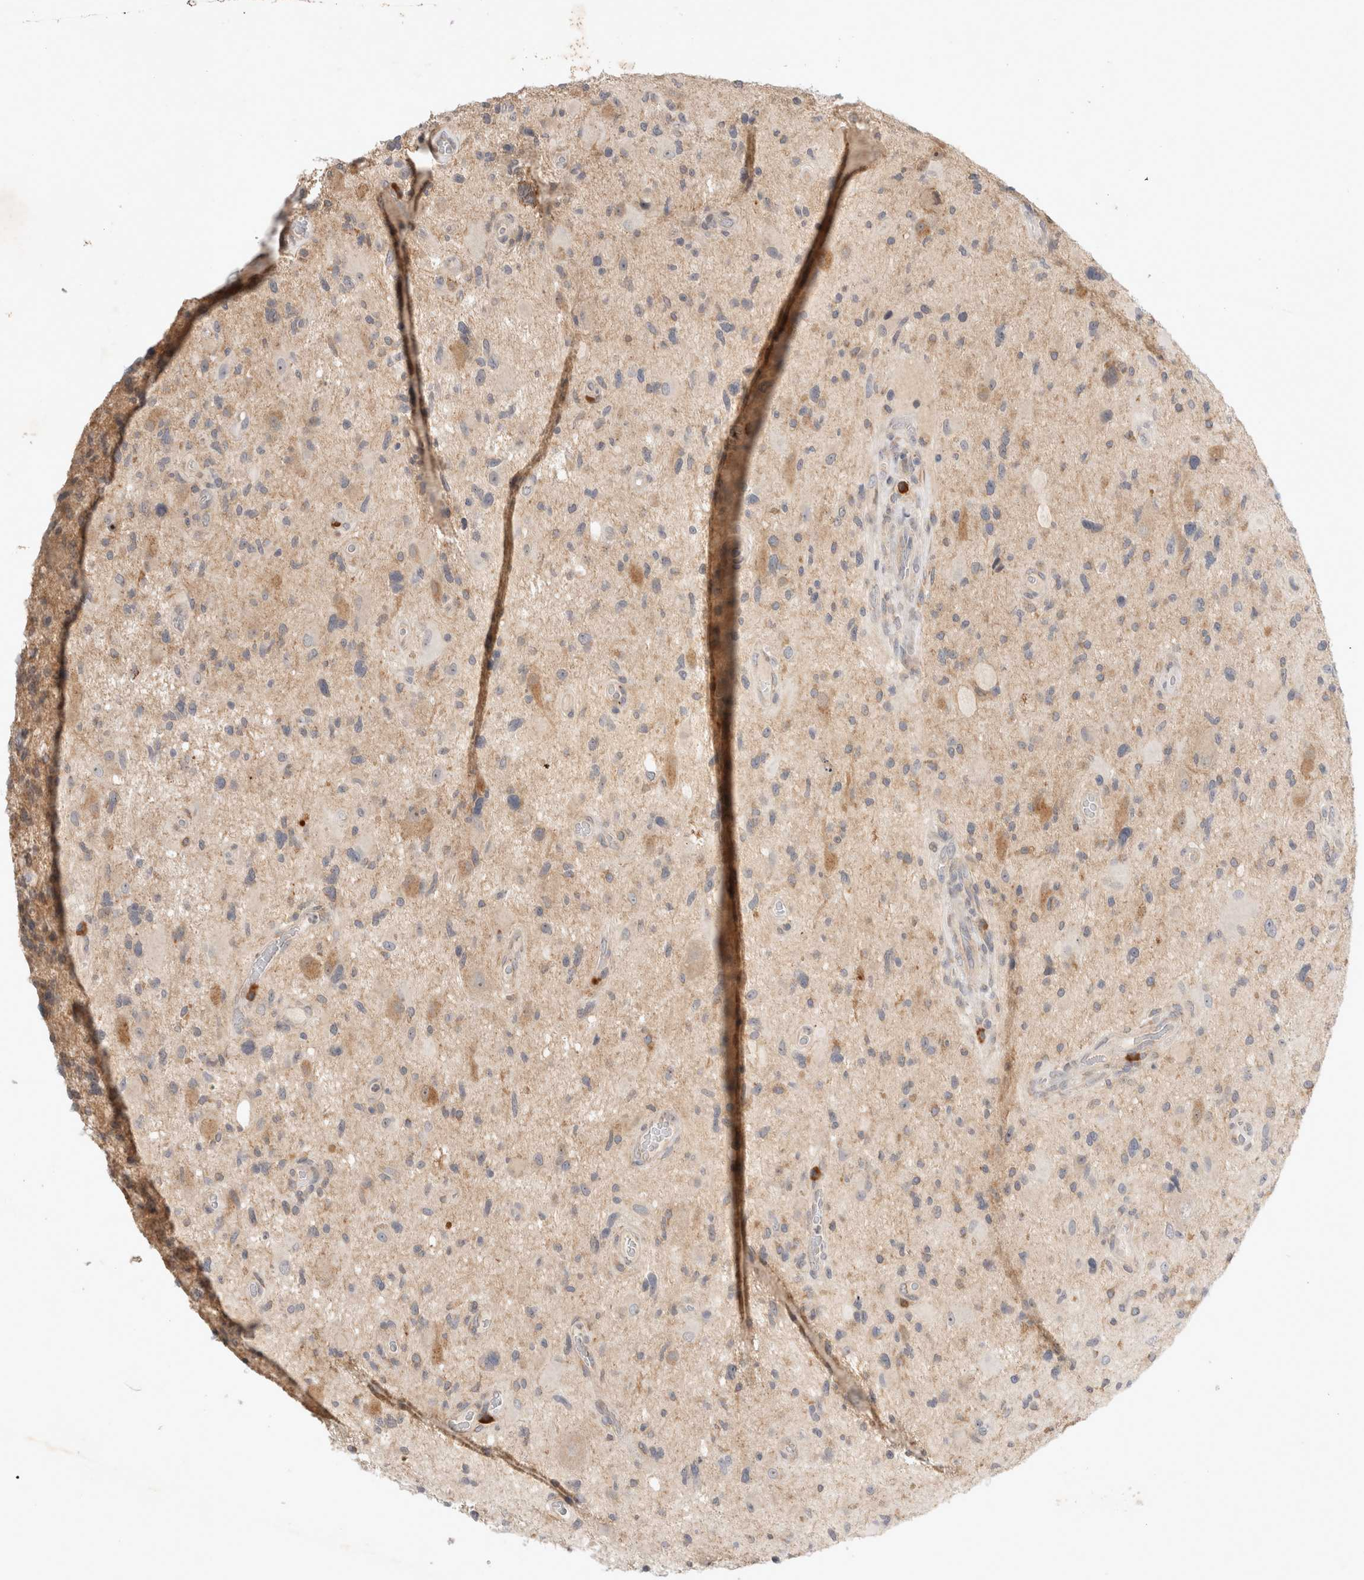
{"staining": {"intensity": "weak", "quantity": "<25%", "location": "cytoplasmic/membranous"}, "tissue": "glioma", "cell_type": "Tumor cells", "image_type": "cancer", "snomed": [{"axis": "morphology", "description": "Glioma, malignant, High grade"}, {"axis": "topography", "description": "Brain"}], "caption": "DAB (3,3'-diaminobenzidine) immunohistochemical staining of human glioma exhibits no significant staining in tumor cells.", "gene": "NEDD4L", "patient": {"sex": "male", "age": 33}}